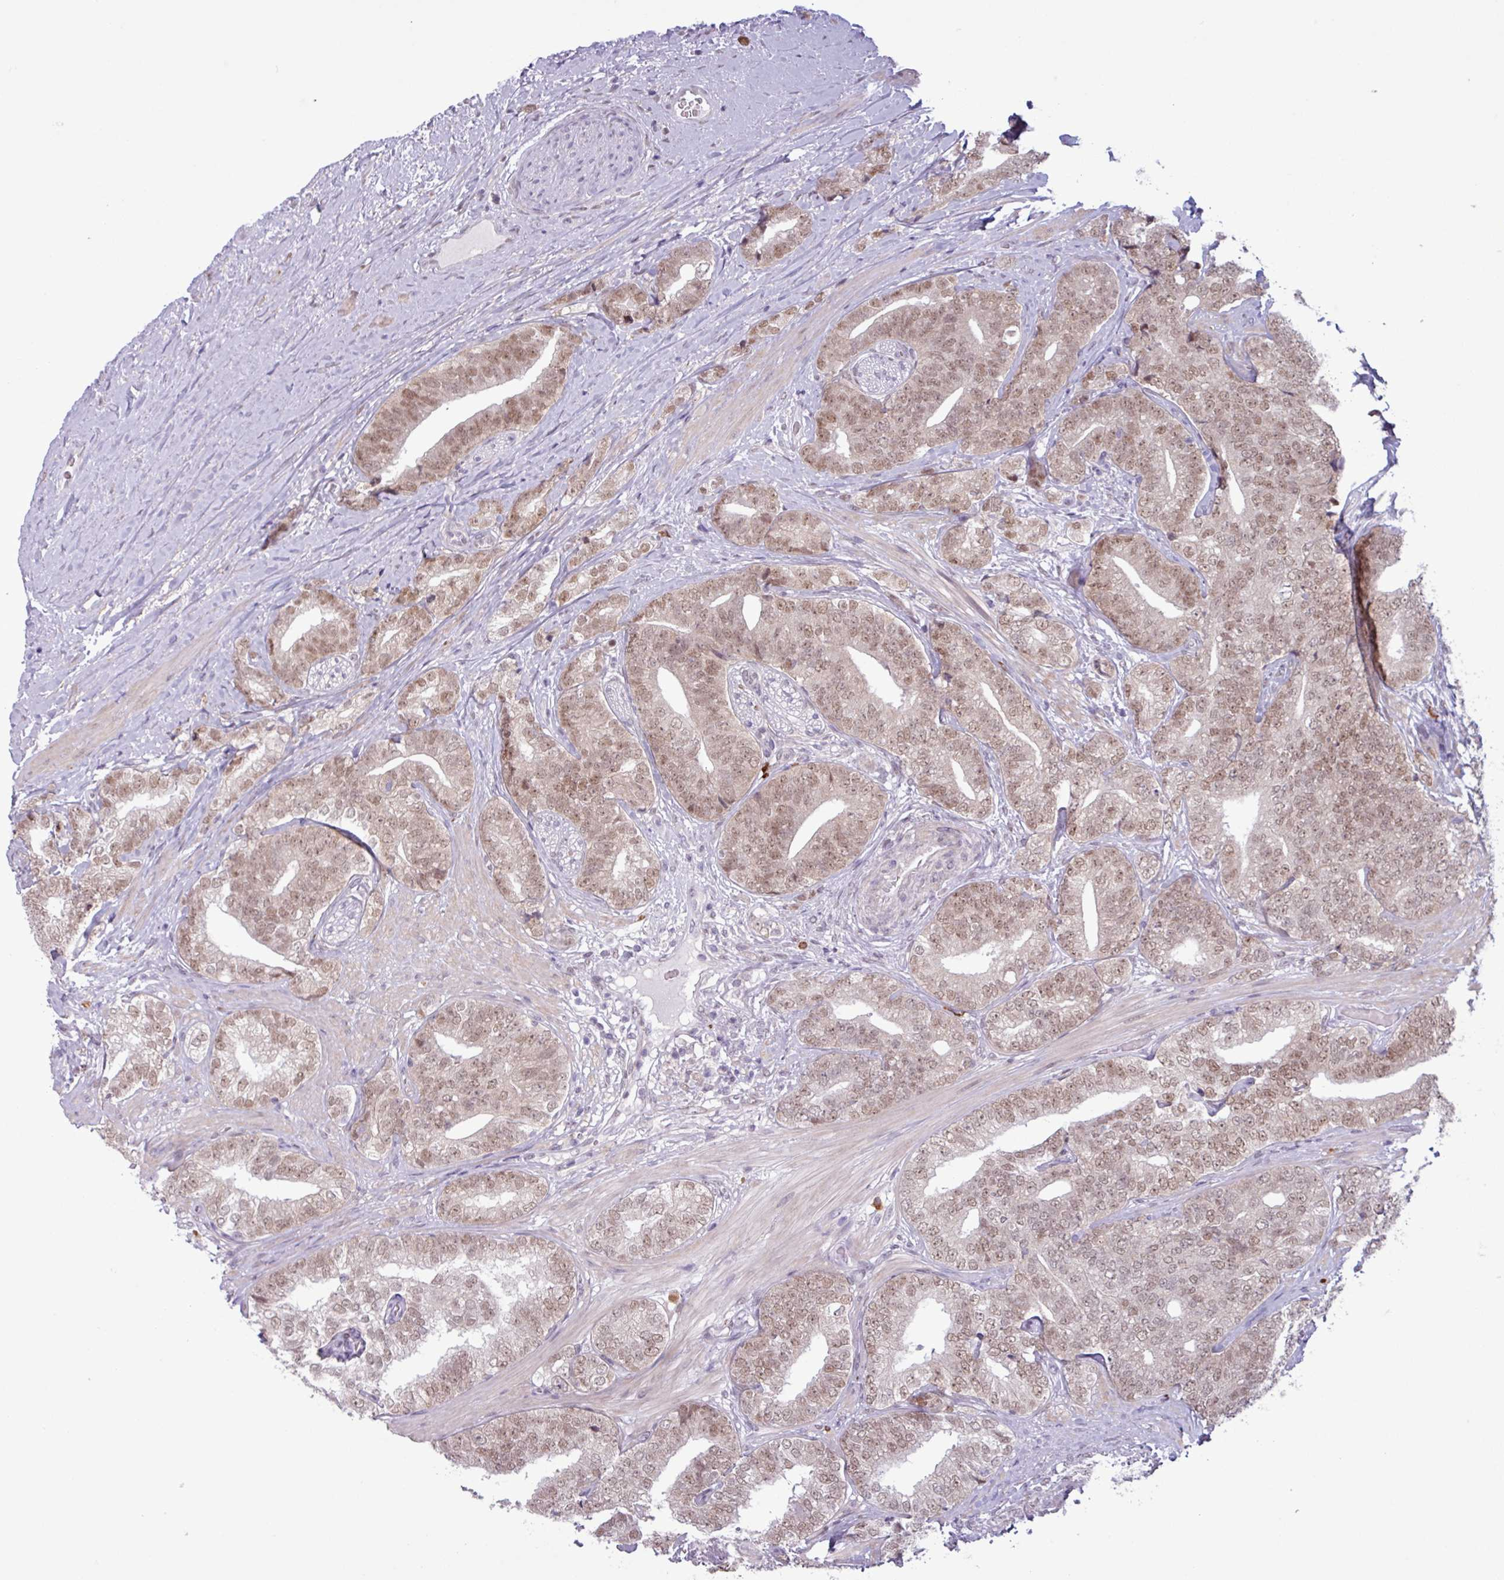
{"staining": {"intensity": "moderate", "quantity": ">75%", "location": "nuclear"}, "tissue": "prostate cancer", "cell_type": "Tumor cells", "image_type": "cancer", "snomed": [{"axis": "morphology", "description": "Adenocarcinoma, High grade"}, {"axis": "topography", "description": "Prostate"}], "caption": "Prostate cancer (high-grade adenocarcinoma) stained with immunohistochemistry shows moderate nuclear staining in approximately >75% of tumor cells.", "gene": "NOTCH2", "patient": {"sex": "male", "age": 72}}